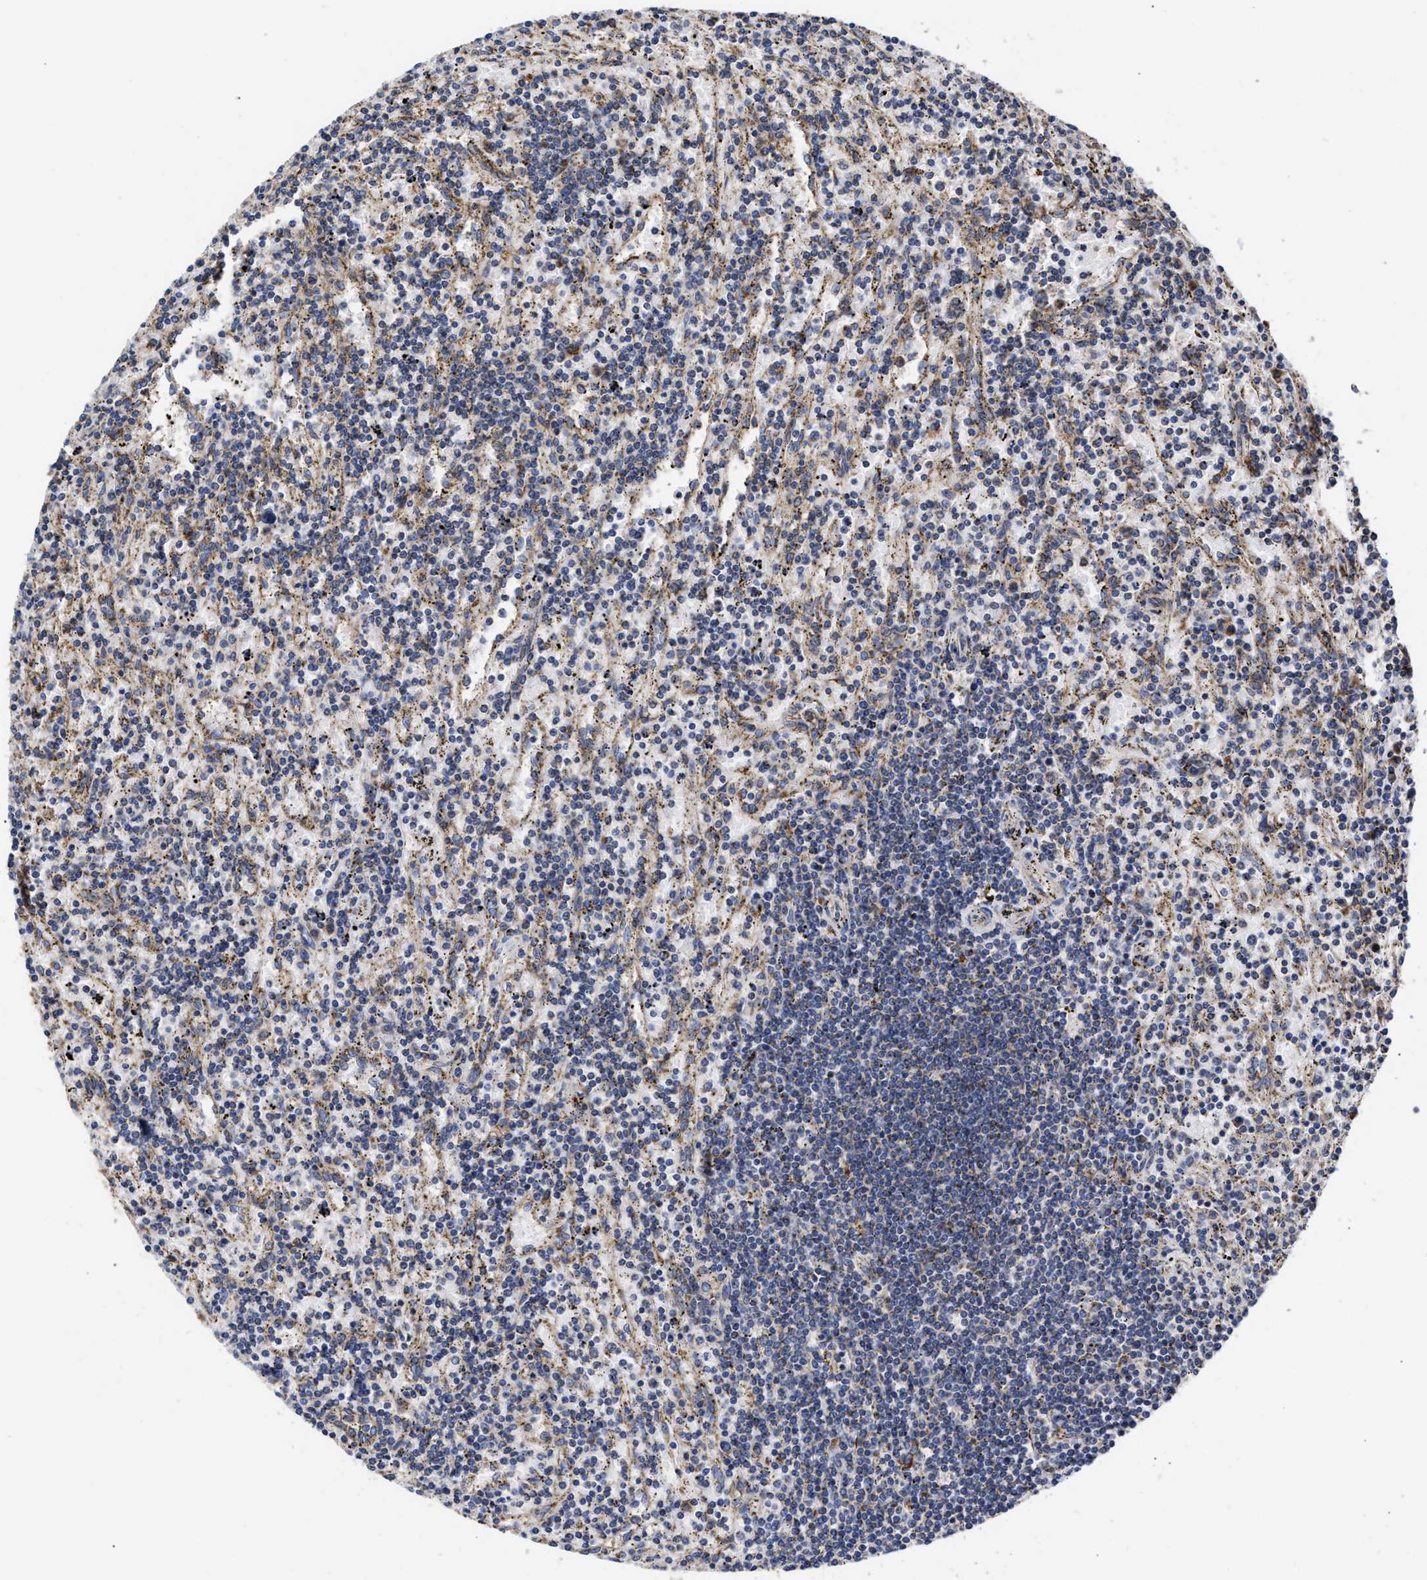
{"staining": {"intensity": "negative", "quantity": "none", "location": "none"}, "tissue": "lymphoma", "cell_type": "Tumor cells", "image_type": "cancer", "snomed": [{"axis": "morphology", "description": "Malignant lymphoma, non-Hodgkin's type, Low grade"}, {"axis": "topography", "description": "Spleen"}], "caption": "Malignant lymphoma, non-Hodgkin's type (low-grade) was stained to show a protein in brown. There is no significant staining in tumor cells.", "gene": "MALSU1", "patient": {"sex": "male", "age": 76}}